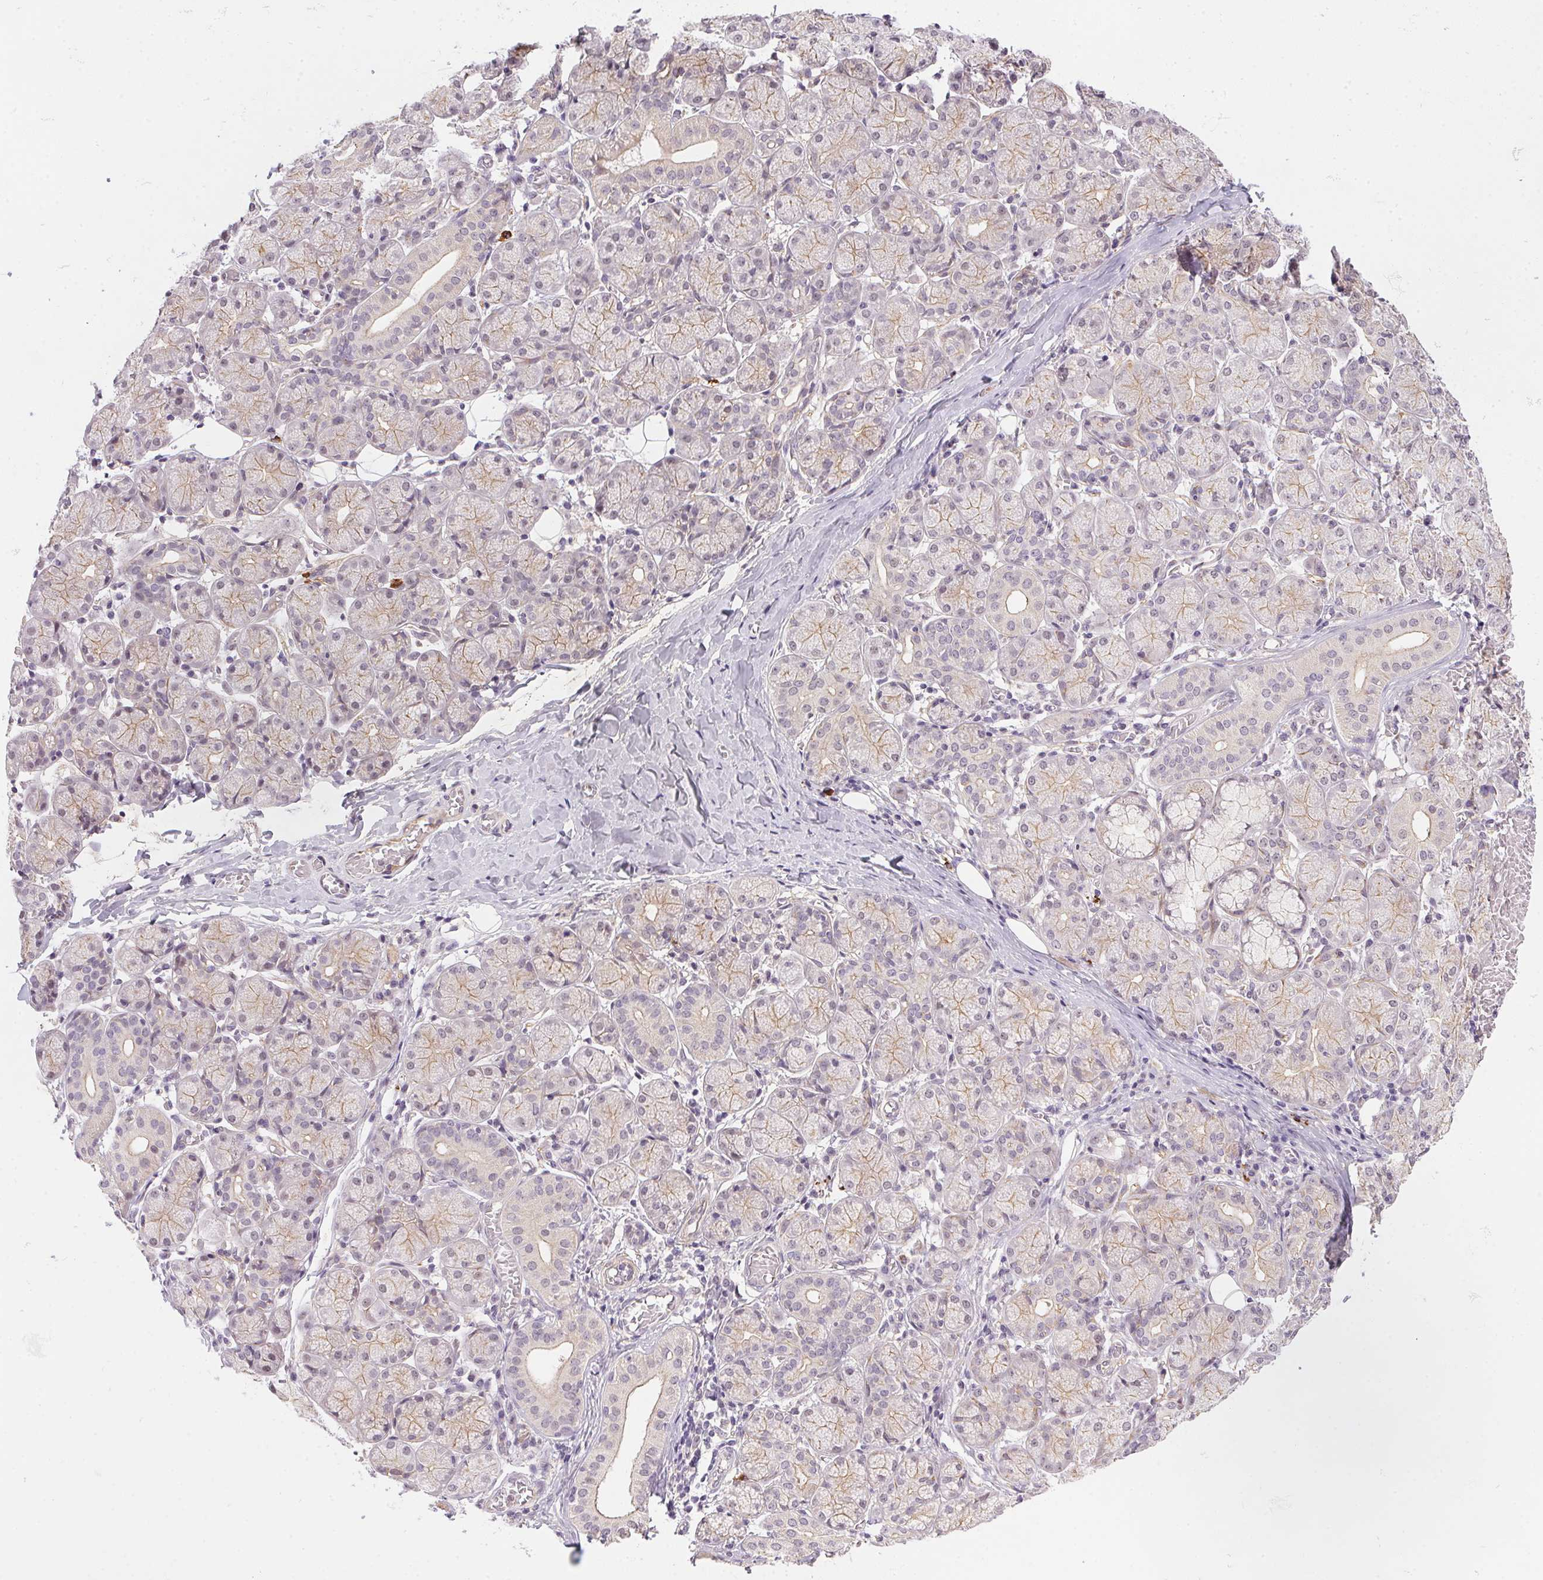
{"staining": {"intensity": "weak", "quantity": "25%-75%", "location": "cytoplasmic/membranous"}, "tissue": "salivary gland", "cell_type": "Glandular cells", "image_type": "normal", "snomed": [{"axis": "morphology", "description": "Normal tissue, NOS"}, {"axis": "topography", "description": "Salivary gland"}, {"axis": "topography", "description": "Peripheral nerve tissue"}], "caption": "High-magnification brightfield microscopy of benign salivary gland stained with DAB (brown) and counterstained with hematoxylin (blue). glandular cells exhibit weak cytoplasmic/membranous expression is present in approximately25%-75% of cells.", "gene": "CFAP92", "patient": {"sex": "female", "age": 24}}